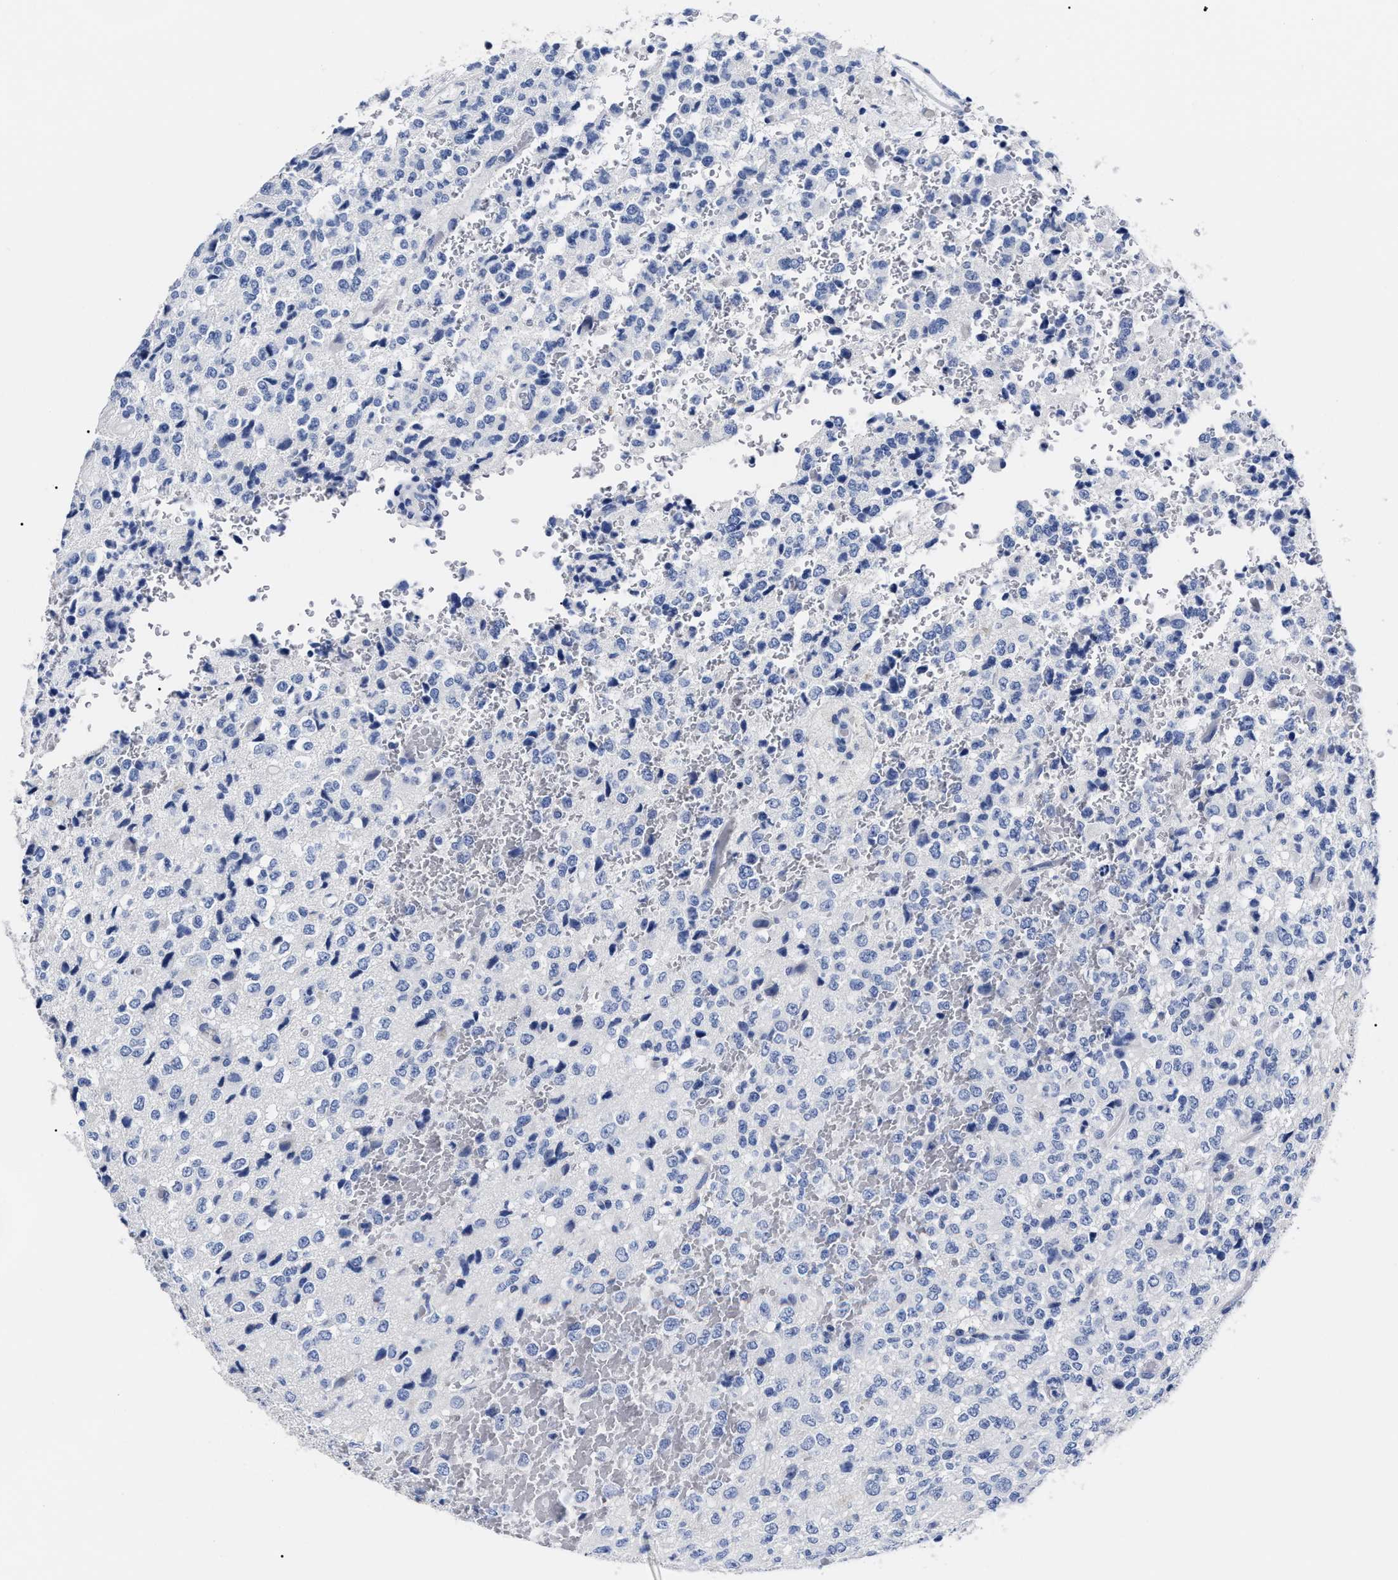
{"staining": {"intensity": "negative", "quantity": "none", "location": "none"}, "tissue": "glioma", "cell_type": "Tumor cells", "image_type": "cancer", "snomed": [{"axis": "morphology", "description": "Glioma, malignant, High grade"}, {"axis": "topography", "description": "pancreas cauda"}], "caption": "IHC image of human glioma stained for a protein (brown), which demonstrates no positivity in tumor cells. (Brightfield microscopy of DAB (3,3'-diaminobenzidine) immunohistochemistry at high magnification).", "gene": "ALPG", "patient": {"sex": "male", "age": 60}}